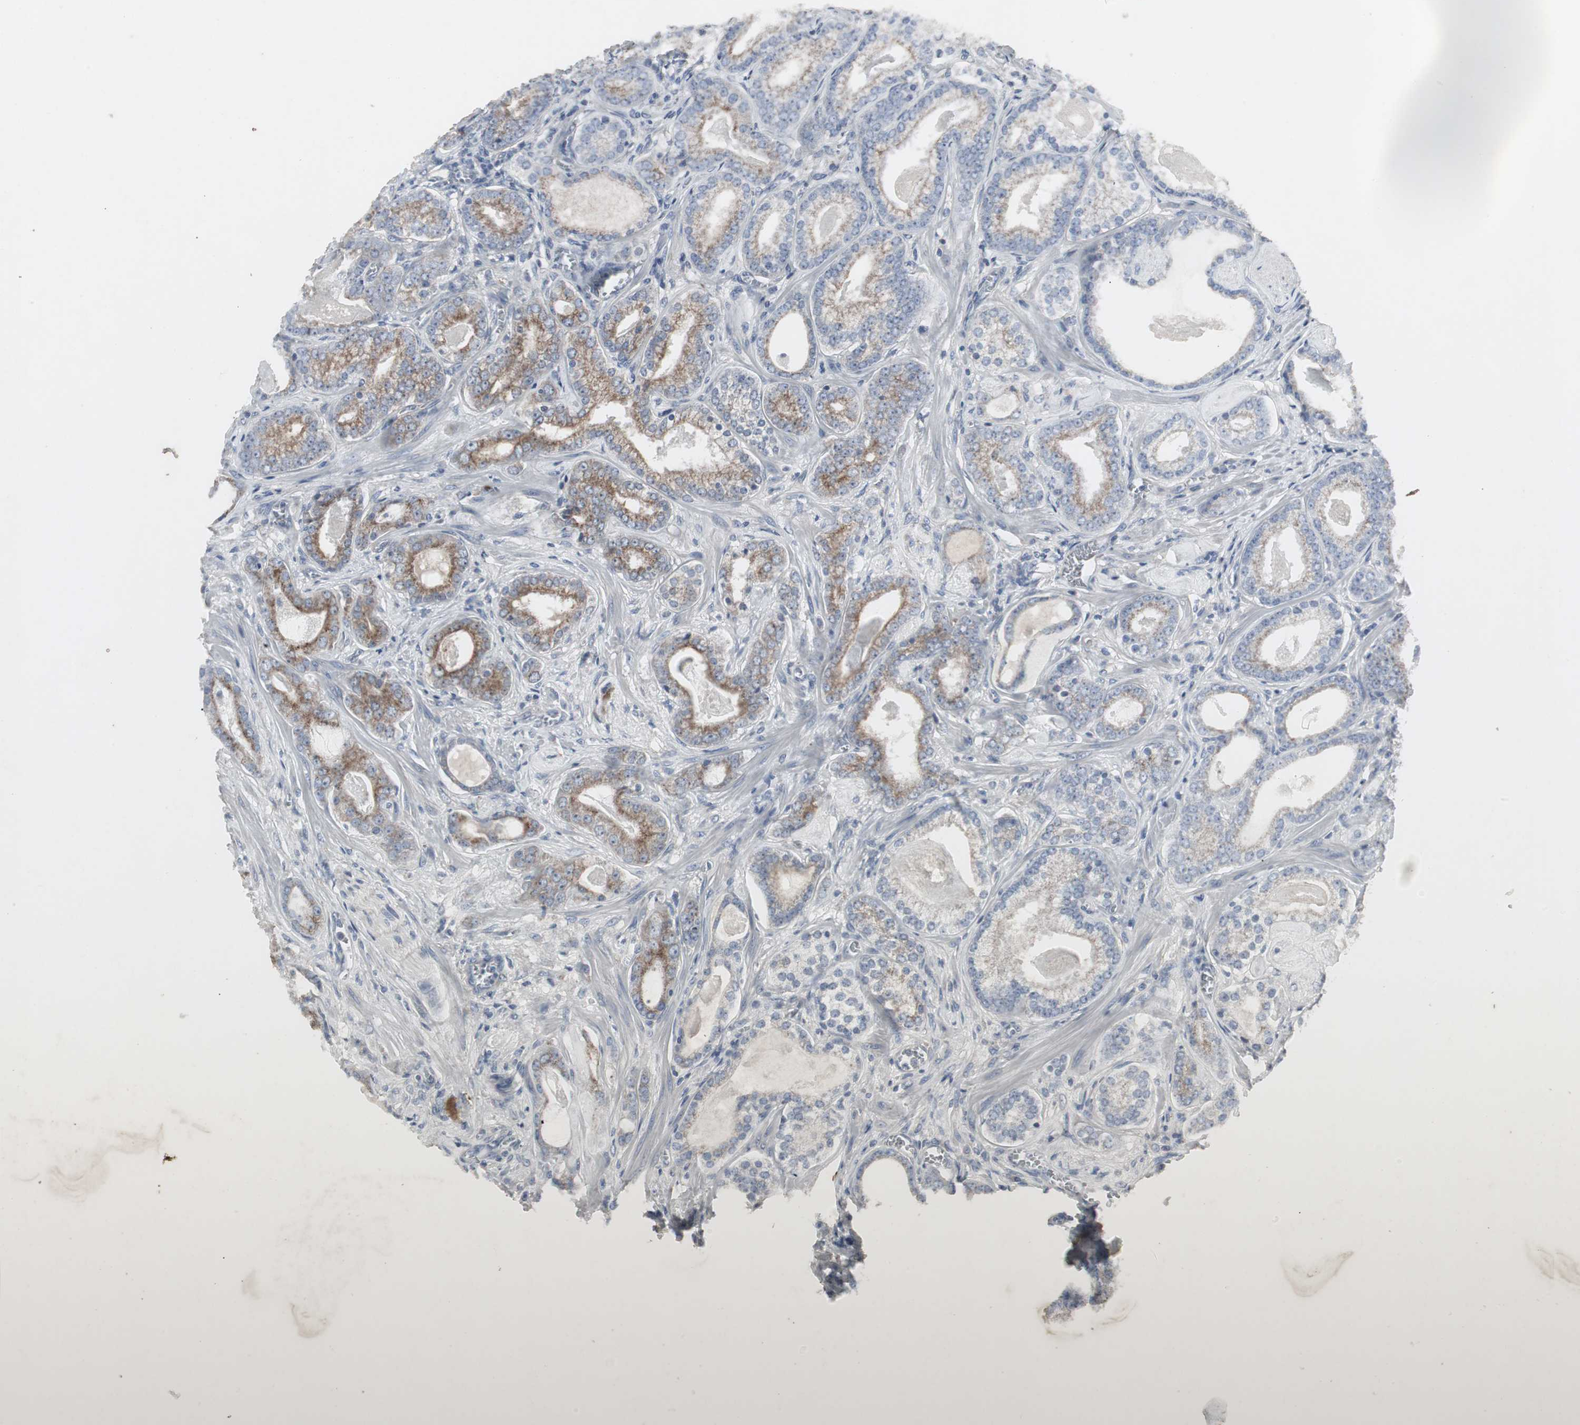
{"staining": {"intensity": "moderate", "quantity": "25%-75%", "location": "cytoplasmic/membranous"}, "tissue": "prostate cancer", "cell_type": "Tumor cells", "image_type": "cancer", "snomed": [{"axis": "morphology", "description": "Adenocarcinoma, Low grade"}, {"axis": "topography", "description": "Prostate"}], "caption": "Approximately 25%-75% of tumor cells in human prostate low-grade adenocarcinoma display moderate cytoplasmic/membranous protein positivity as visualized by brown immunohistochemical staining.", "gene": "ACAA1", "patient": {"sex": "male", "age": 59}}